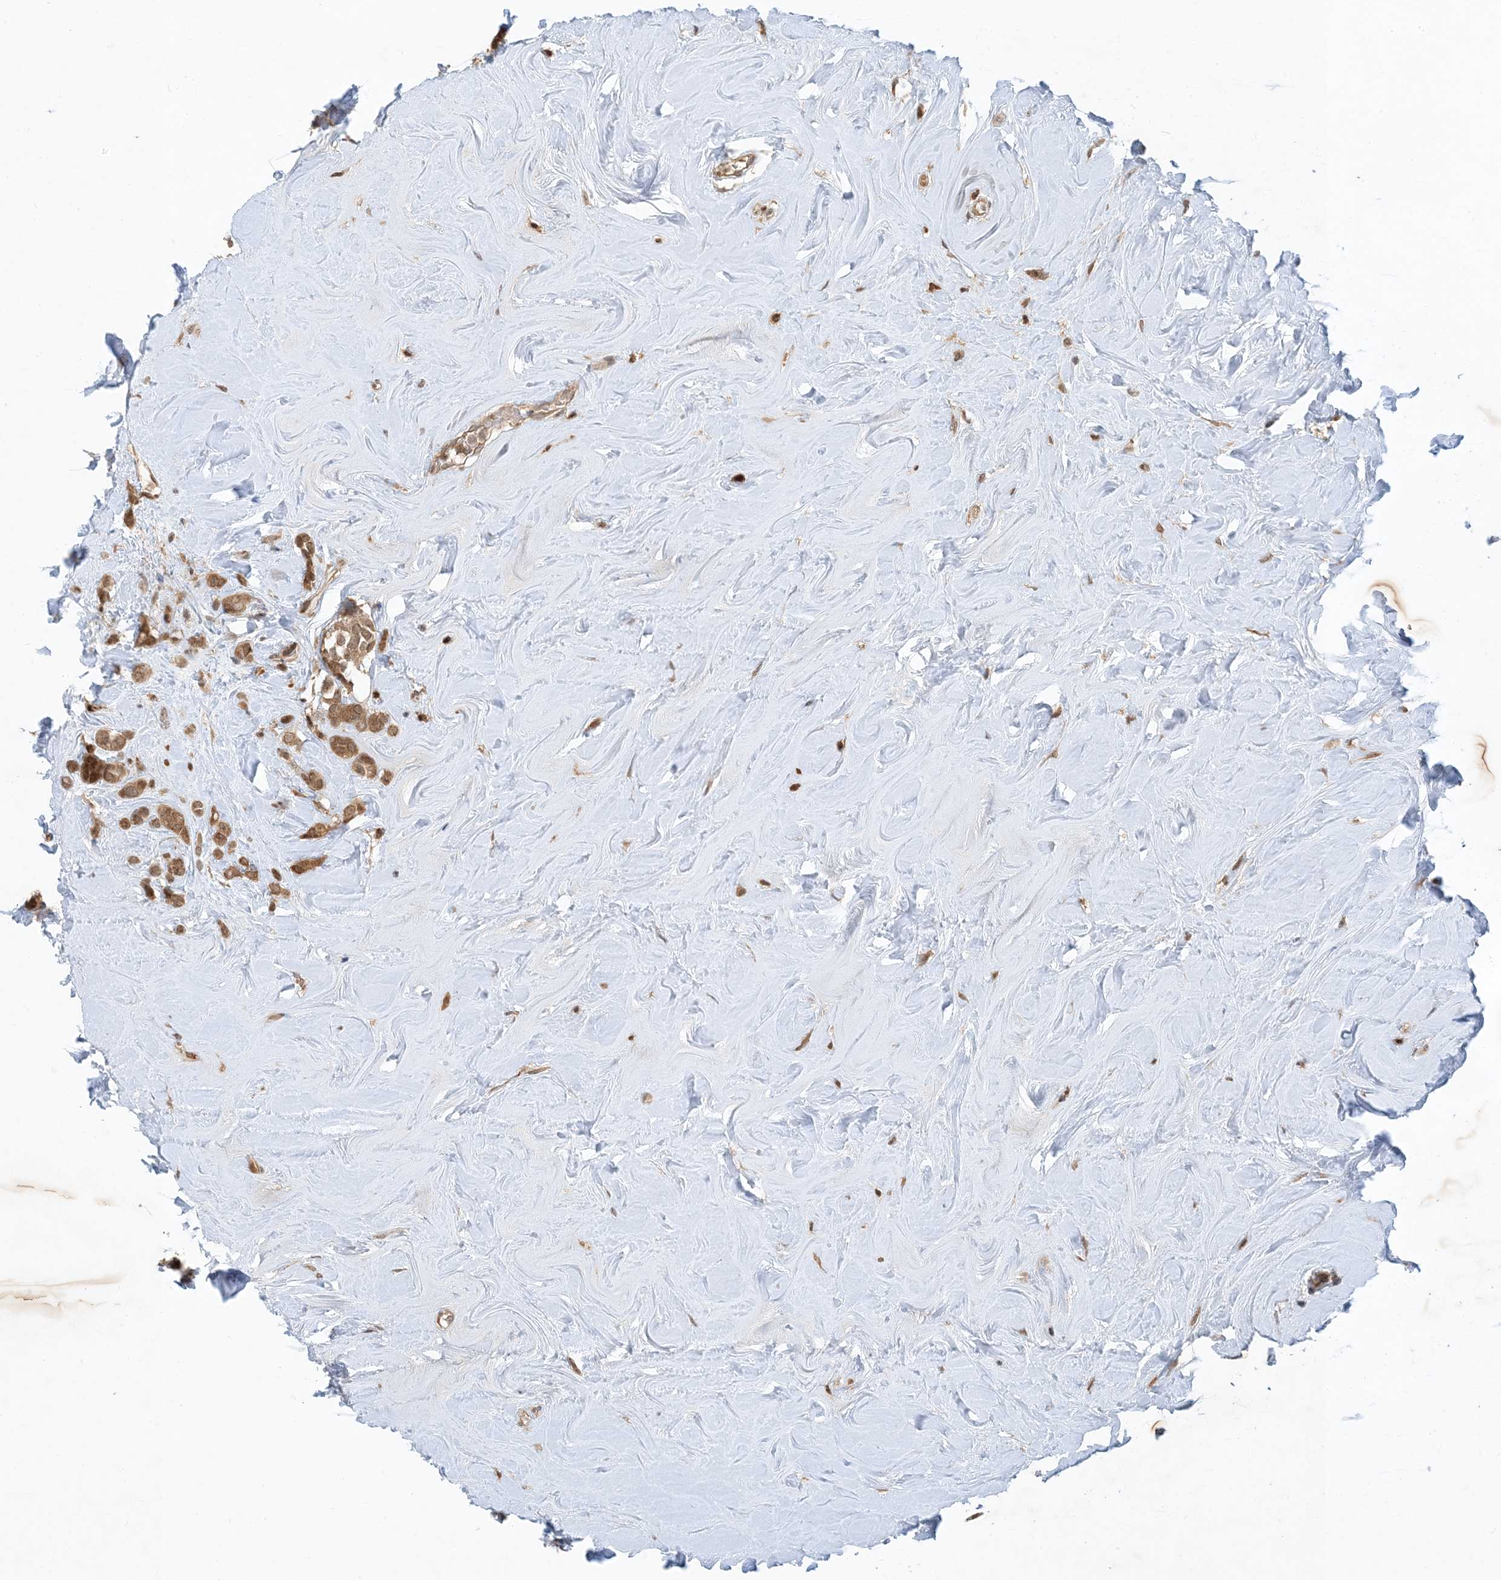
{"staining": {"intensity": "moderate", "quantity": ">75%", "location": "cytoplasmic/membranous,nuclear"}, "tissue": "breast cancer", "cell_type": "Tumor cells", "image_type": "cancer", "snomed": [{"axis": "morphology", "description": "Lobular carcinoma"}, {"axis": "topography", "description": "Breast"}], "caption": "Breast cancer tissue reveals moderate cytoplasmic/membranous and nuclear staining in approximately >75% of tumor cells, visualized by immunohistochemistry.", "gene": "NAGK", "patient": {"sex": "female", "age": 47}}